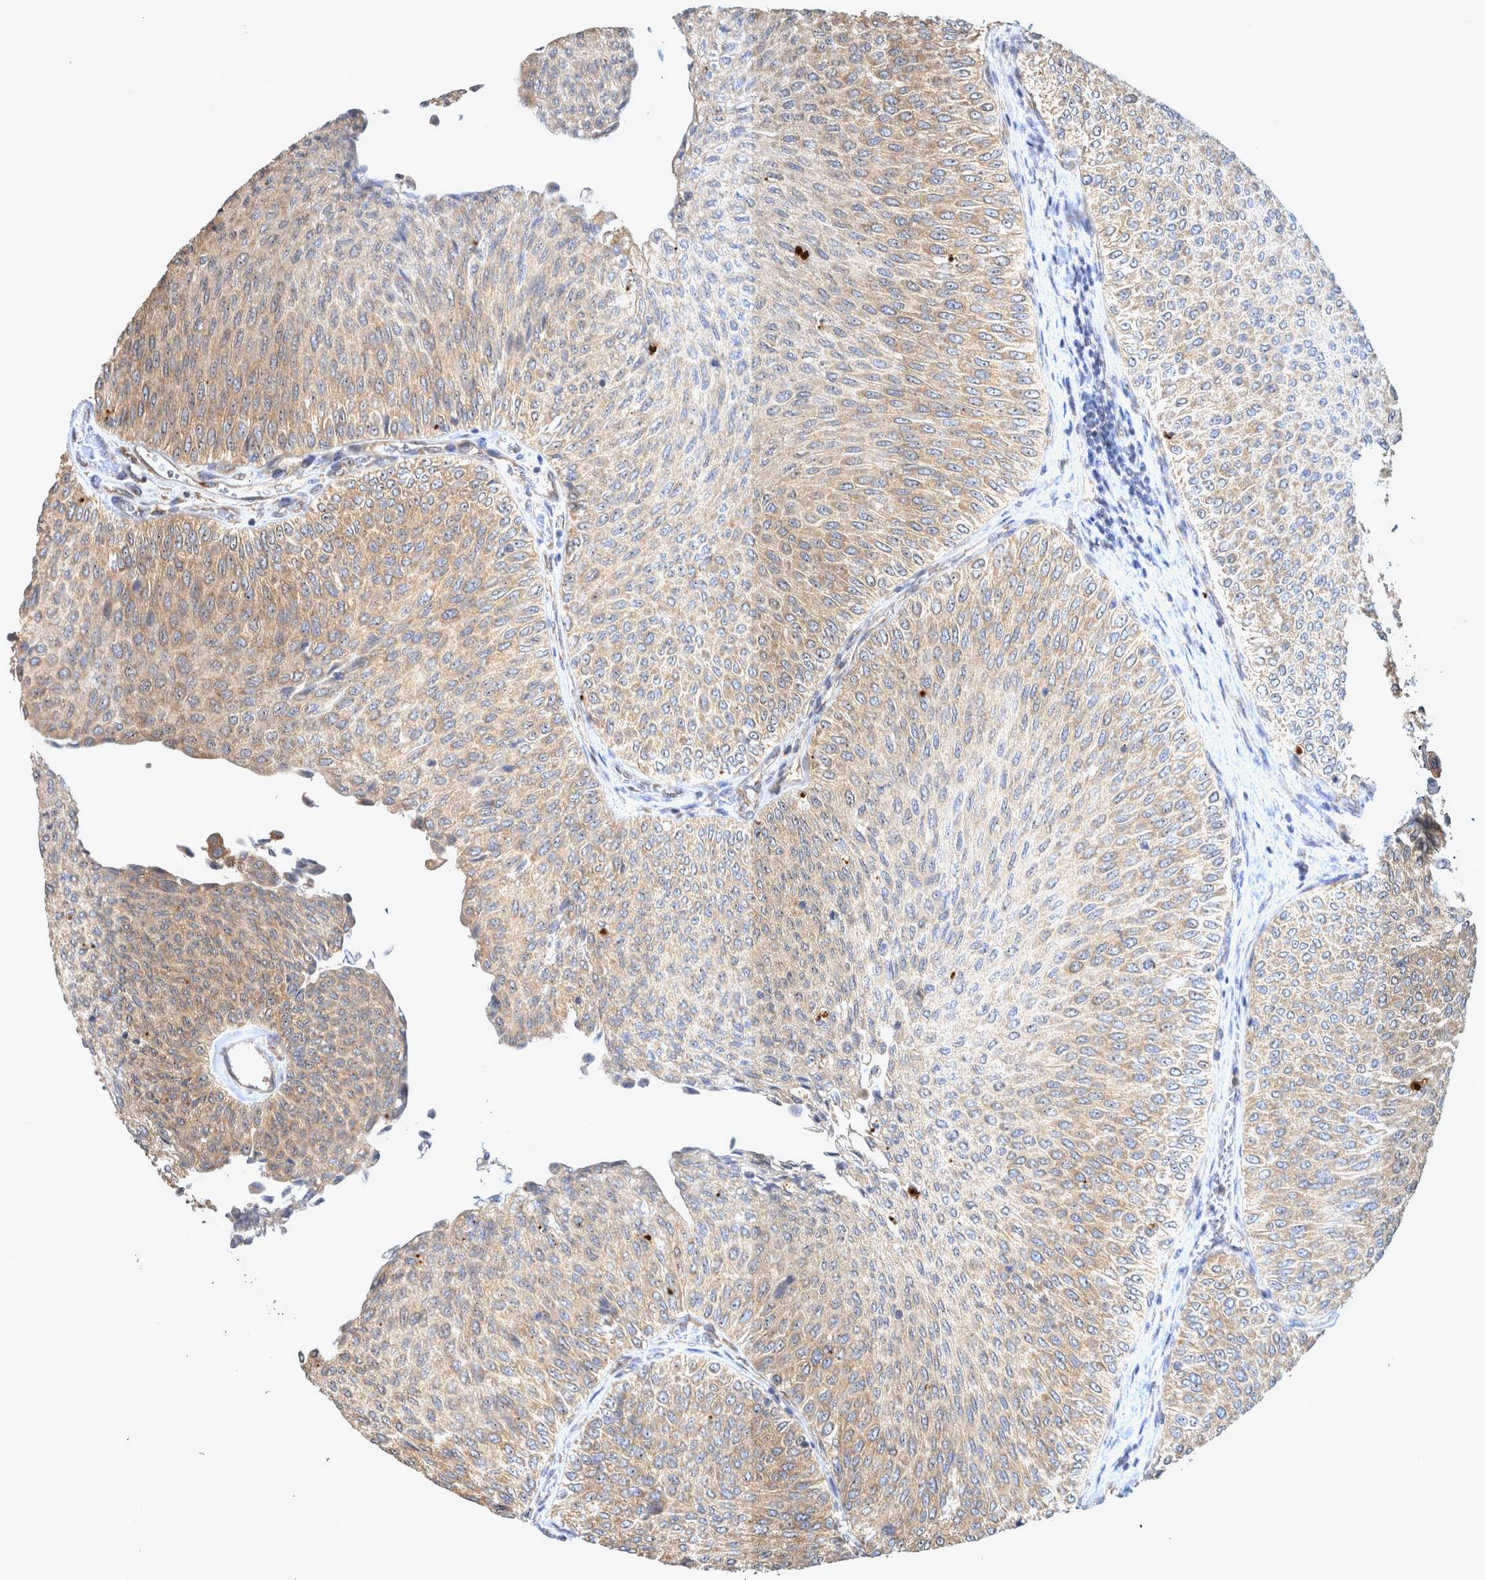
{"staining": {"intensity": "weak", "quantity": "25%-75%", "location": "cytoplasmic/membranous"}, "tissue": "urothelial cancer", "cell_type": "Tumor cells", "image_type": "cancer", "snomed": [{"axis": "morphology", "description": "Urothelial carcinoma, Low grade"}, {"axis": "topography", "description": "Urinary bladder"}], "caption": "Low-grade urothelial carcinoma tissue reveals weak cytoplasmic/membranous positivity in about 25%-75% of tumor cells, visualized by immunohistochemistry. (Brightfield microscopy of DAB IHC at high magnification).", "gene": "ATXN2", "patient": {"sex": "male", "age": 78}}